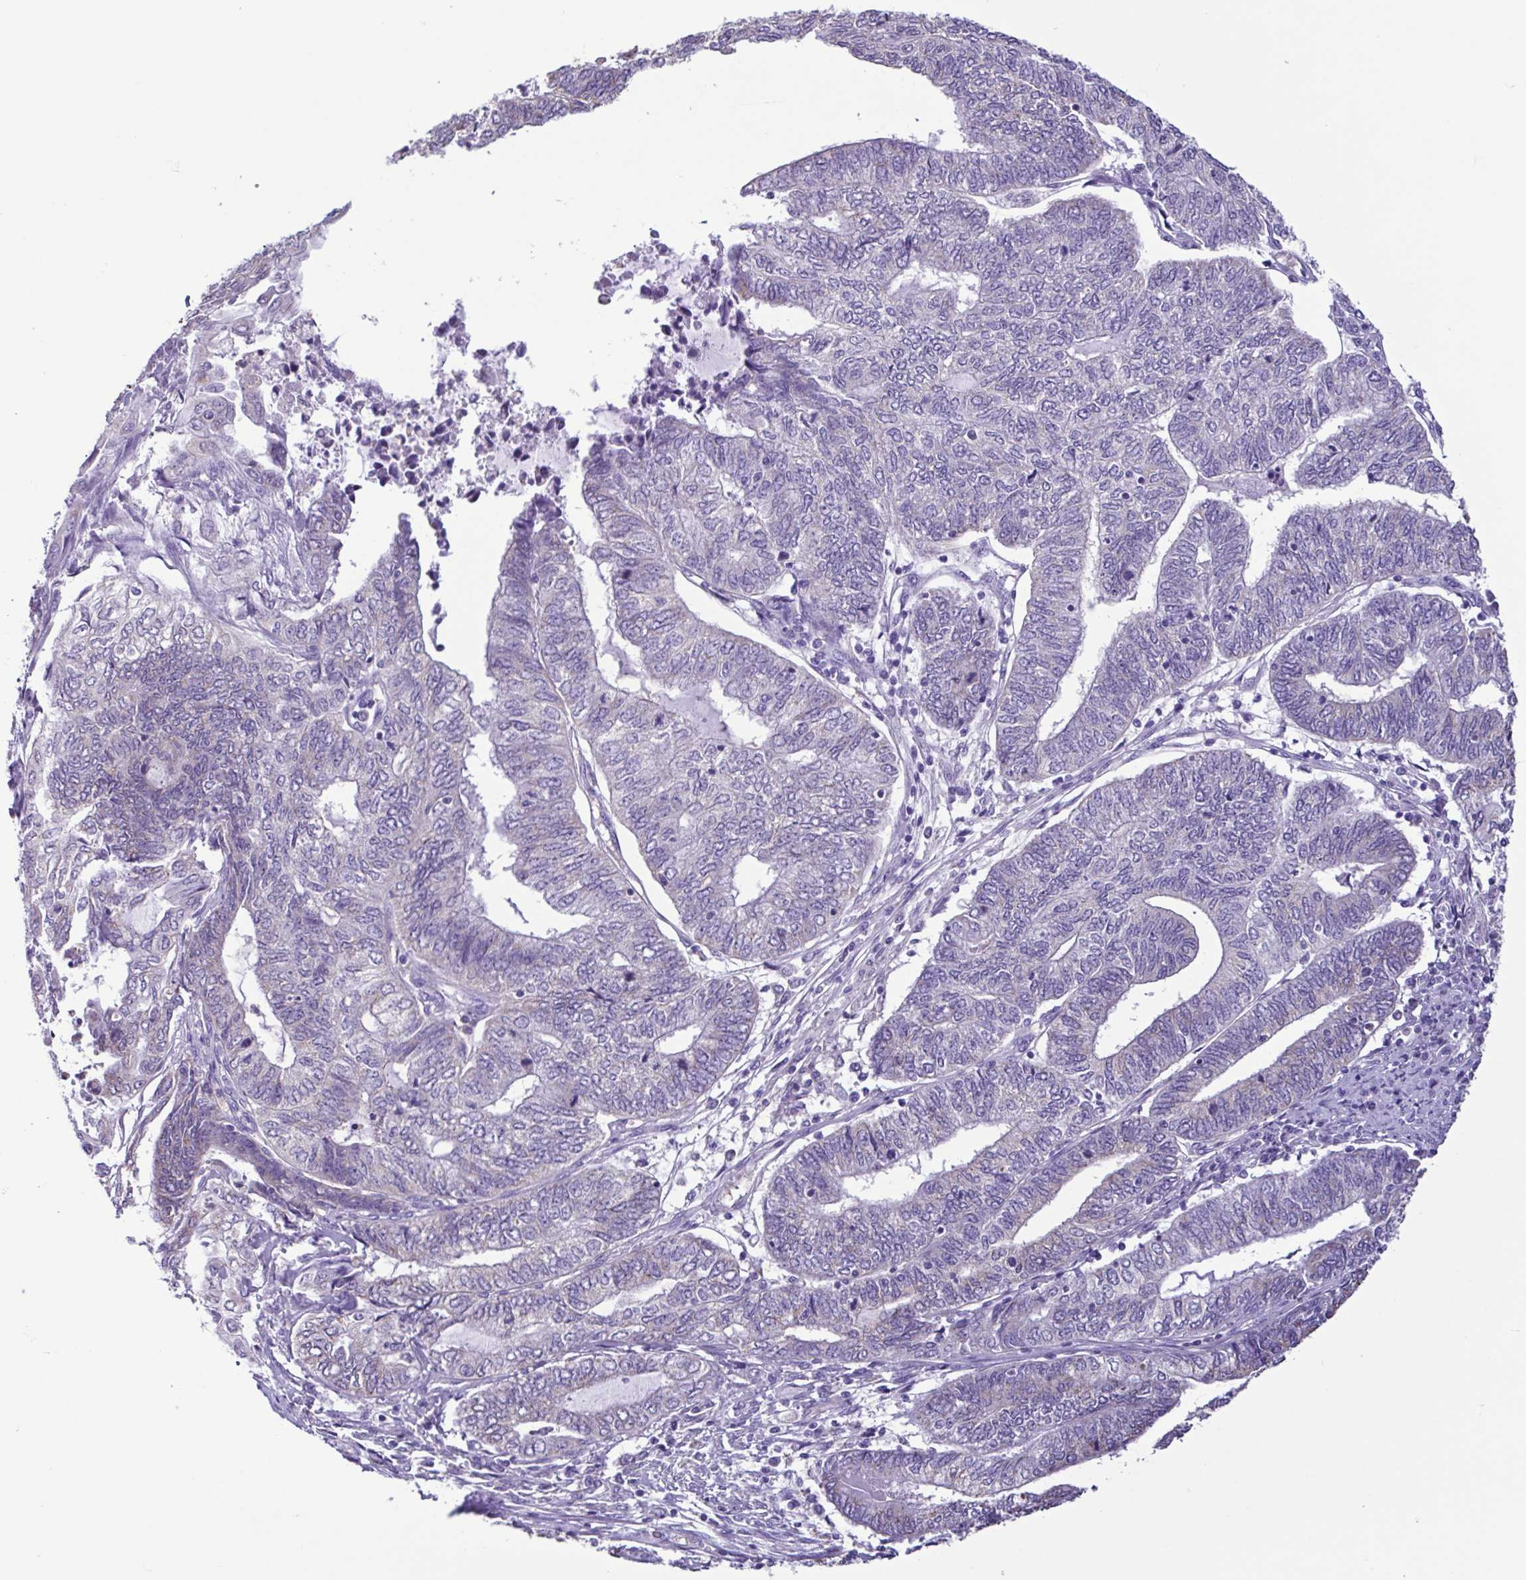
{"staining": {"intensity": "negative", "quantity": "none", "location": "none"}, "tissue": "endometrial cancer", "cell_type": "Tumor cells", "image_type": "cancer", "snomed": [{"axis": "morphology", "description": "Adenocarcinoma, NOS"}, {"axis": "topography", "description": "Uterus"}, {"axis": "topography", "description": "Endometrium"}], "caption": "Tumor cells show no significant staining in endometrial adenocarcinoma. (IHC, brightfield microscopy, high magnification).", "gene": "CBY2", "patient": {"sex": "female", "age": 70}}